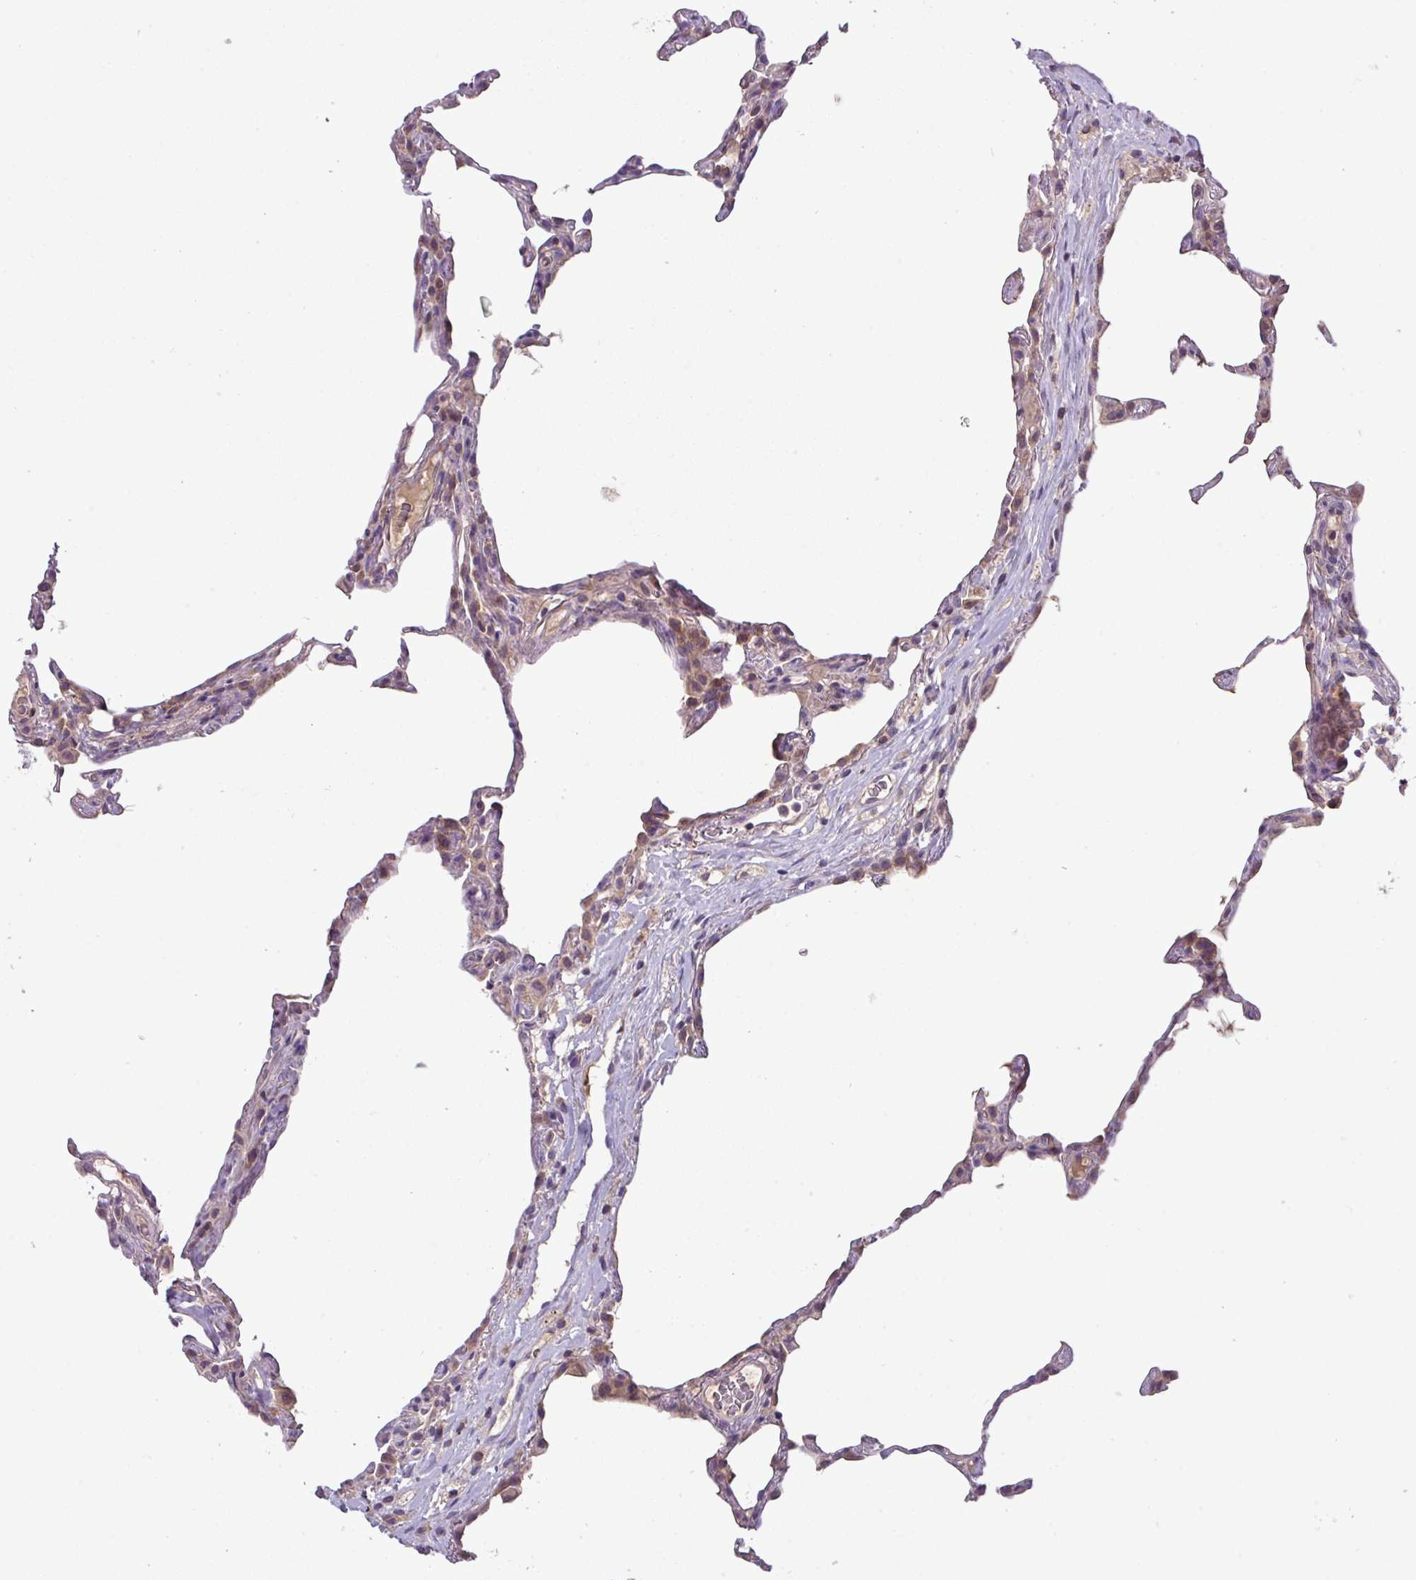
{"staining": {"intensity": "weak", "quantity": "<25%", "location": "cytoplasmic/membranous"}, "tissue": "lung", "cell_type": "Alveolar cells", "image_type": "normal", "snomed": [{"axis": "morphology", "description": "Normal tissue, NOS"}, {"axis": "topography", "description": "Lung"}], "caption": "Image shows no protein positivity in alveolar cells of normal lung.", "gene": "TMEM62", "patient": {"sex": "female", "age": 57}}